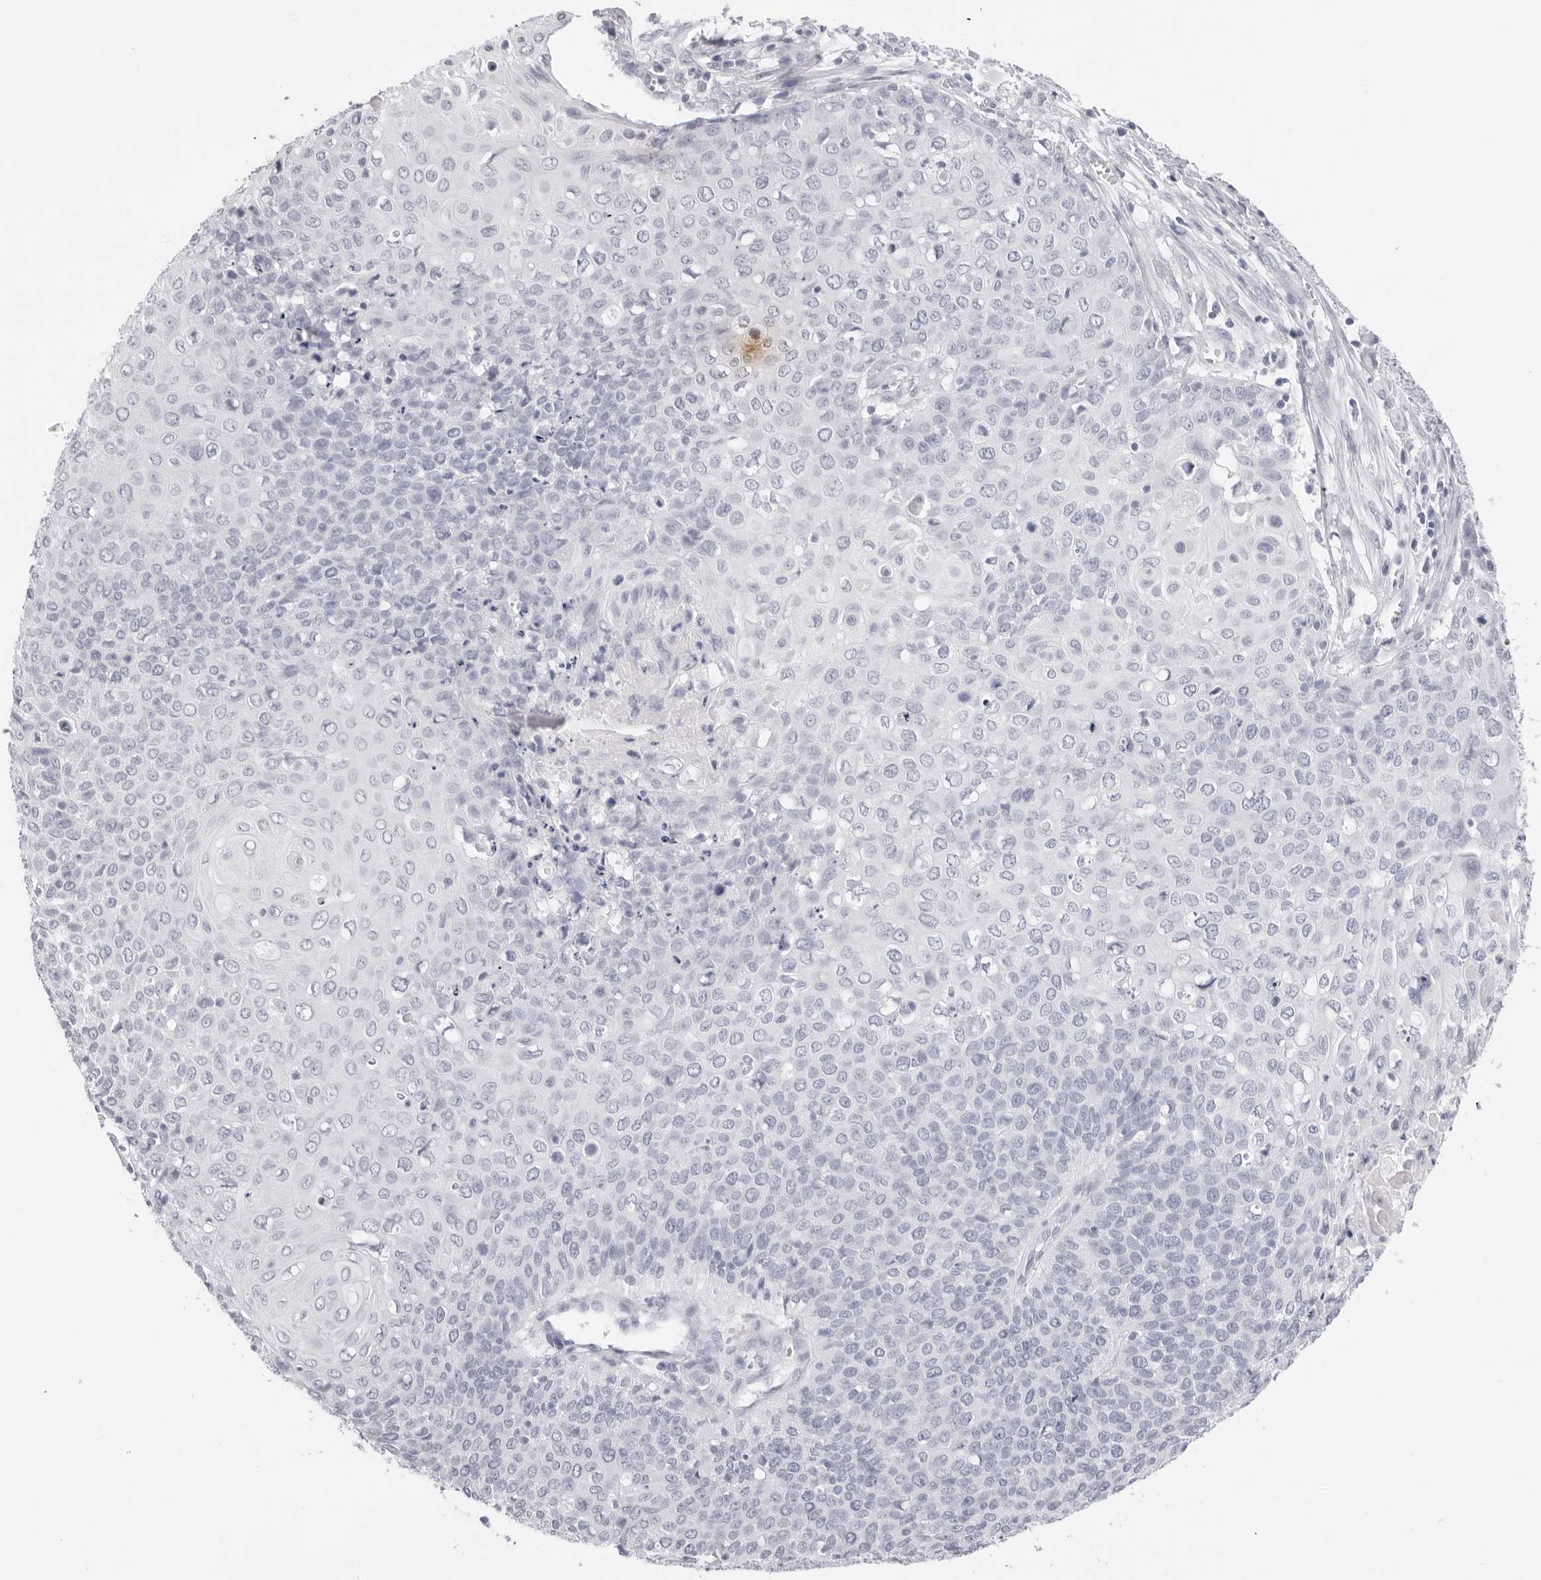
{"staining": {"intensity": "negative", "quantity": "none", "location": "none"}, "tissue": "cervical cancer", "cell_type": "Tumor cells", "image_type": "cancer", "snomed": [{"axis": "morphology", "description": "Squamous cell carcinoma, NOS"}, {"axis": "topography", "description": "Cervix"}], "caption": "A micrograph of cervical cancer (squamous cell carcinoma) stained for a protein displays no brown staining in tumor cells.", "gene": "CST5", "patient": {"sex": "female", "age": 39}}